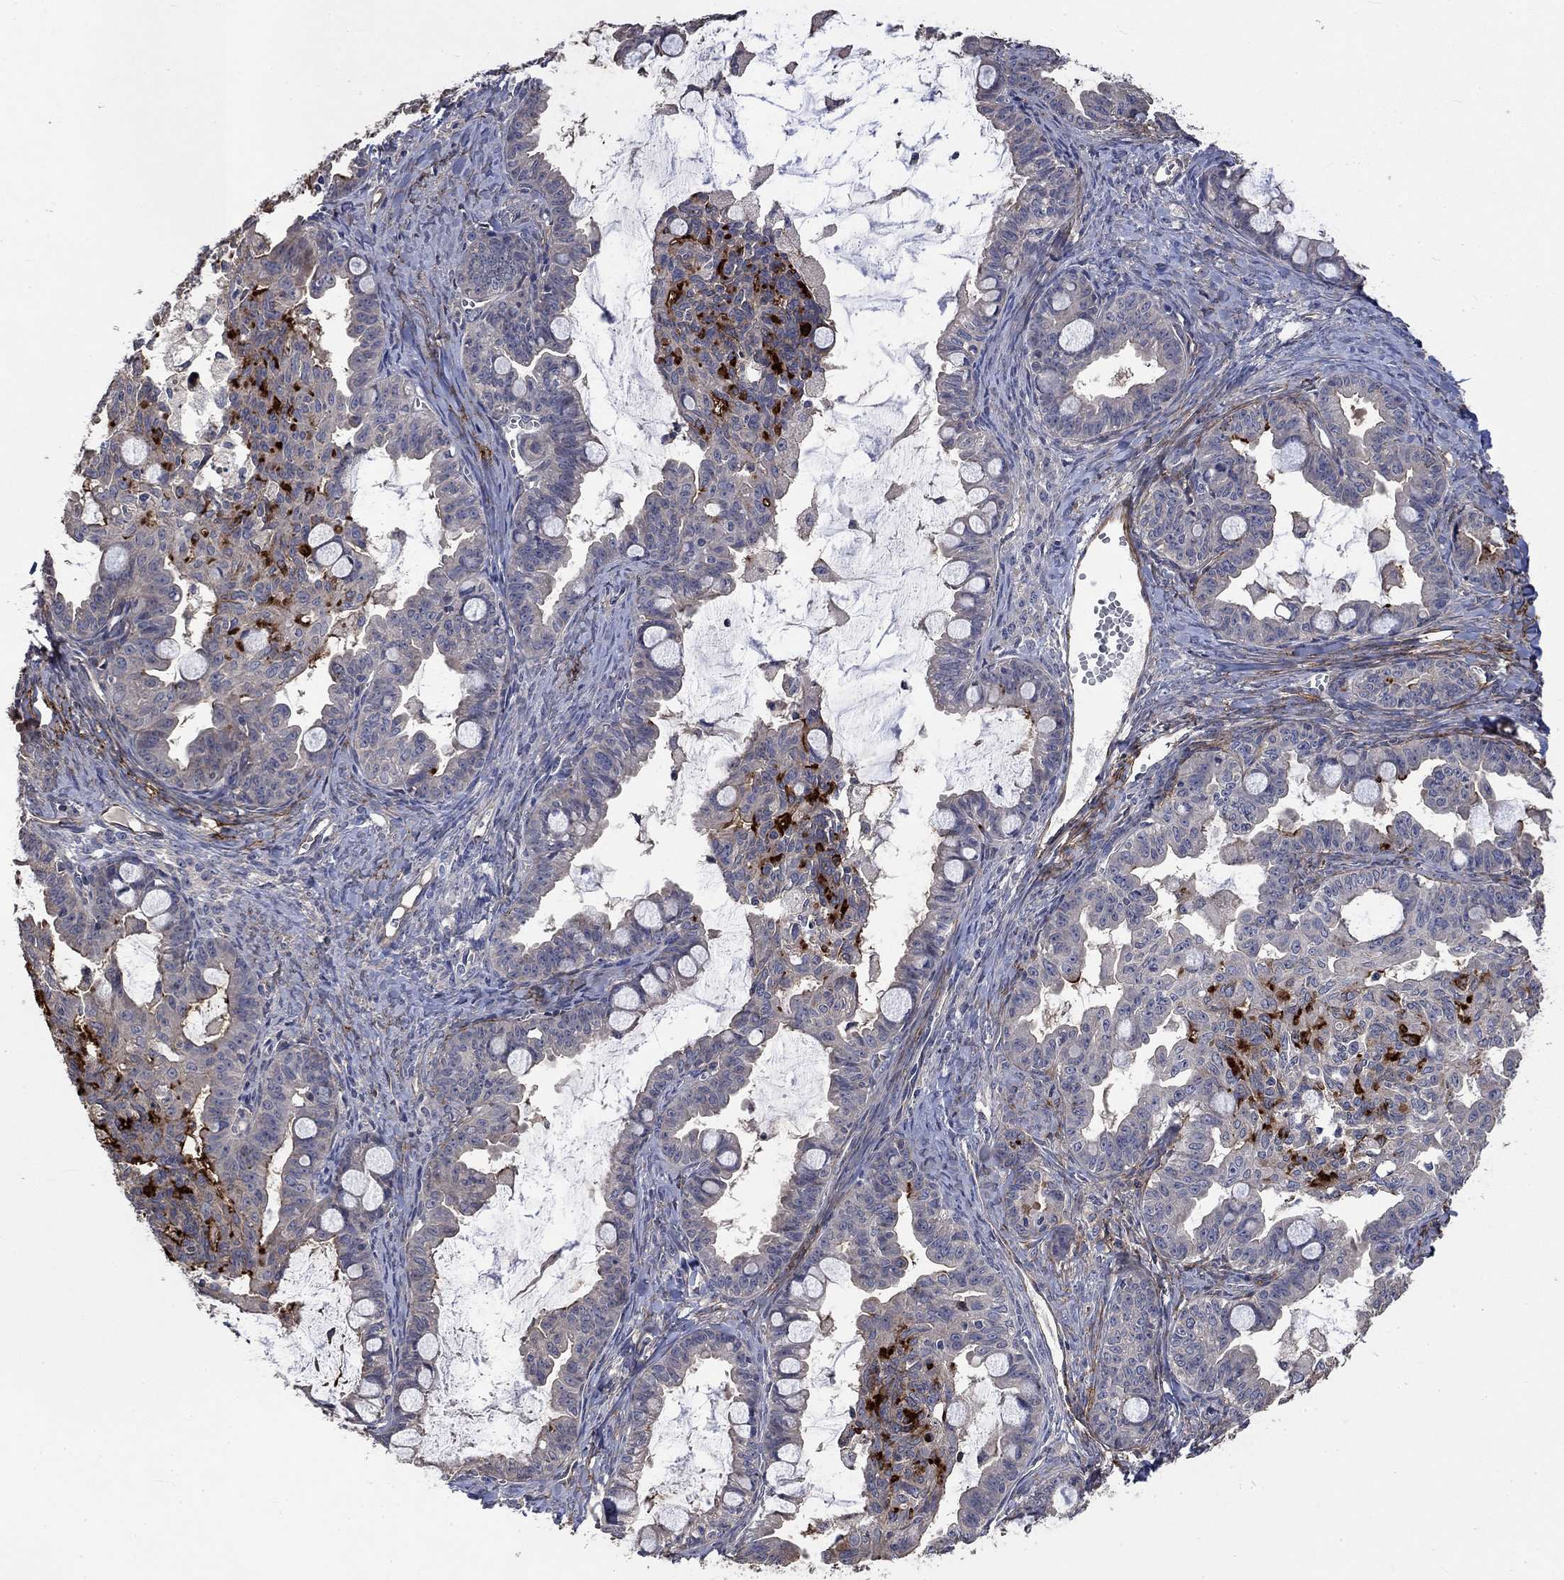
{"staining": {"intensity": "moderate", "quantity": "<25%", "location": "cytoplasmic/membranous"}, "tissue": "ovarian cancer", "cell_type": "Tumor cells", "image_type": "cancer", "snomed": [{"axis": "morphology", "description": "Cystadenocarcinoma, mucinous, NOS"}, {"axis": "topography", "description": "Ovary"}], "caption": "Immunohistochemistry (IHC) micrograph of ovarian mucinous cystadenocarcinoma stained for a protein (brown), which displays low levels of moderate cytoplasmic/membranous staining in about <25% of tumor cells.", "gene": "VCAN", "patient": {"sex": "female", "age": 63}}